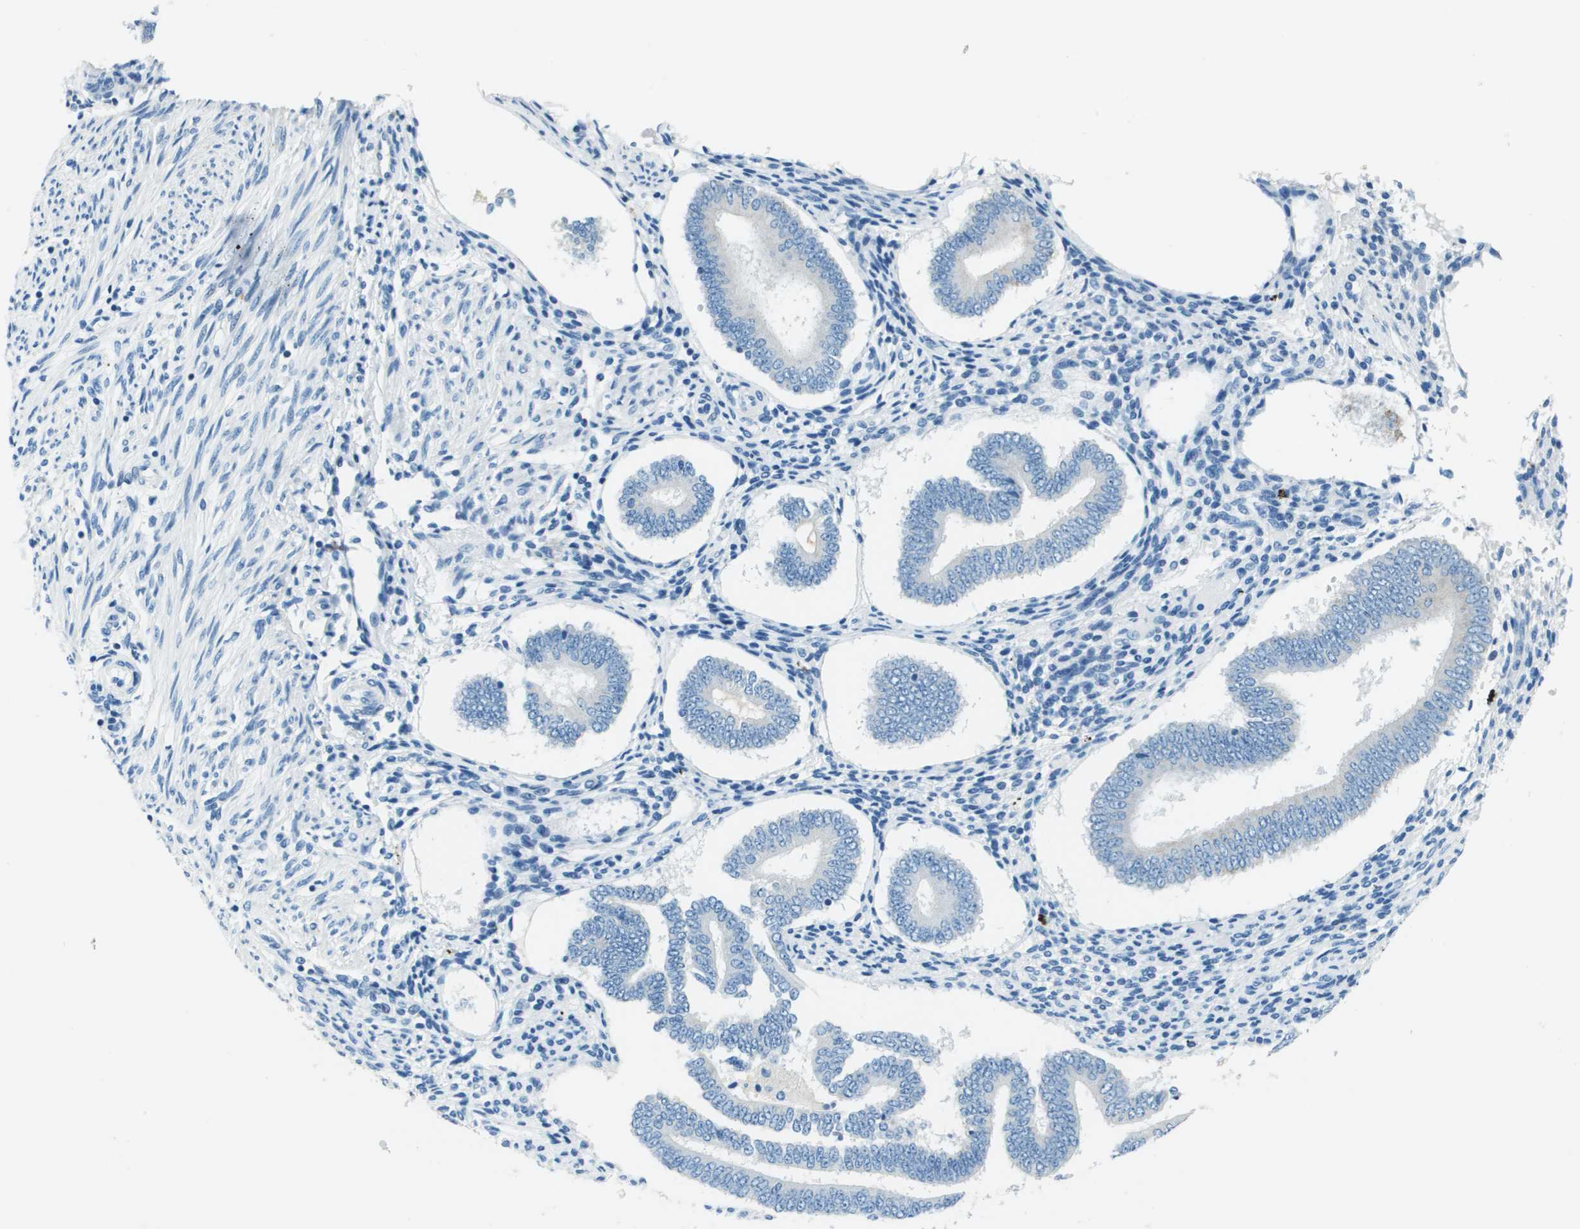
{"staining": {"intensity": "negative", "quantity": "none", "location": "none"}, "tissue": "endometrium", "cell_type": "Cells in endometrial stroma", "image_type": "normal", "snomed": [{"axis": "morphology", "description": "Normal tissue, NOS"}, {"axis": "topography", "description": "Endometrium"}], "caption": "IHC of normal human endometrium reveals no positivity in cells in endometrial stroma.", "gene": "SLC16A10", "patient": {"sex": "female", "age": 42}}